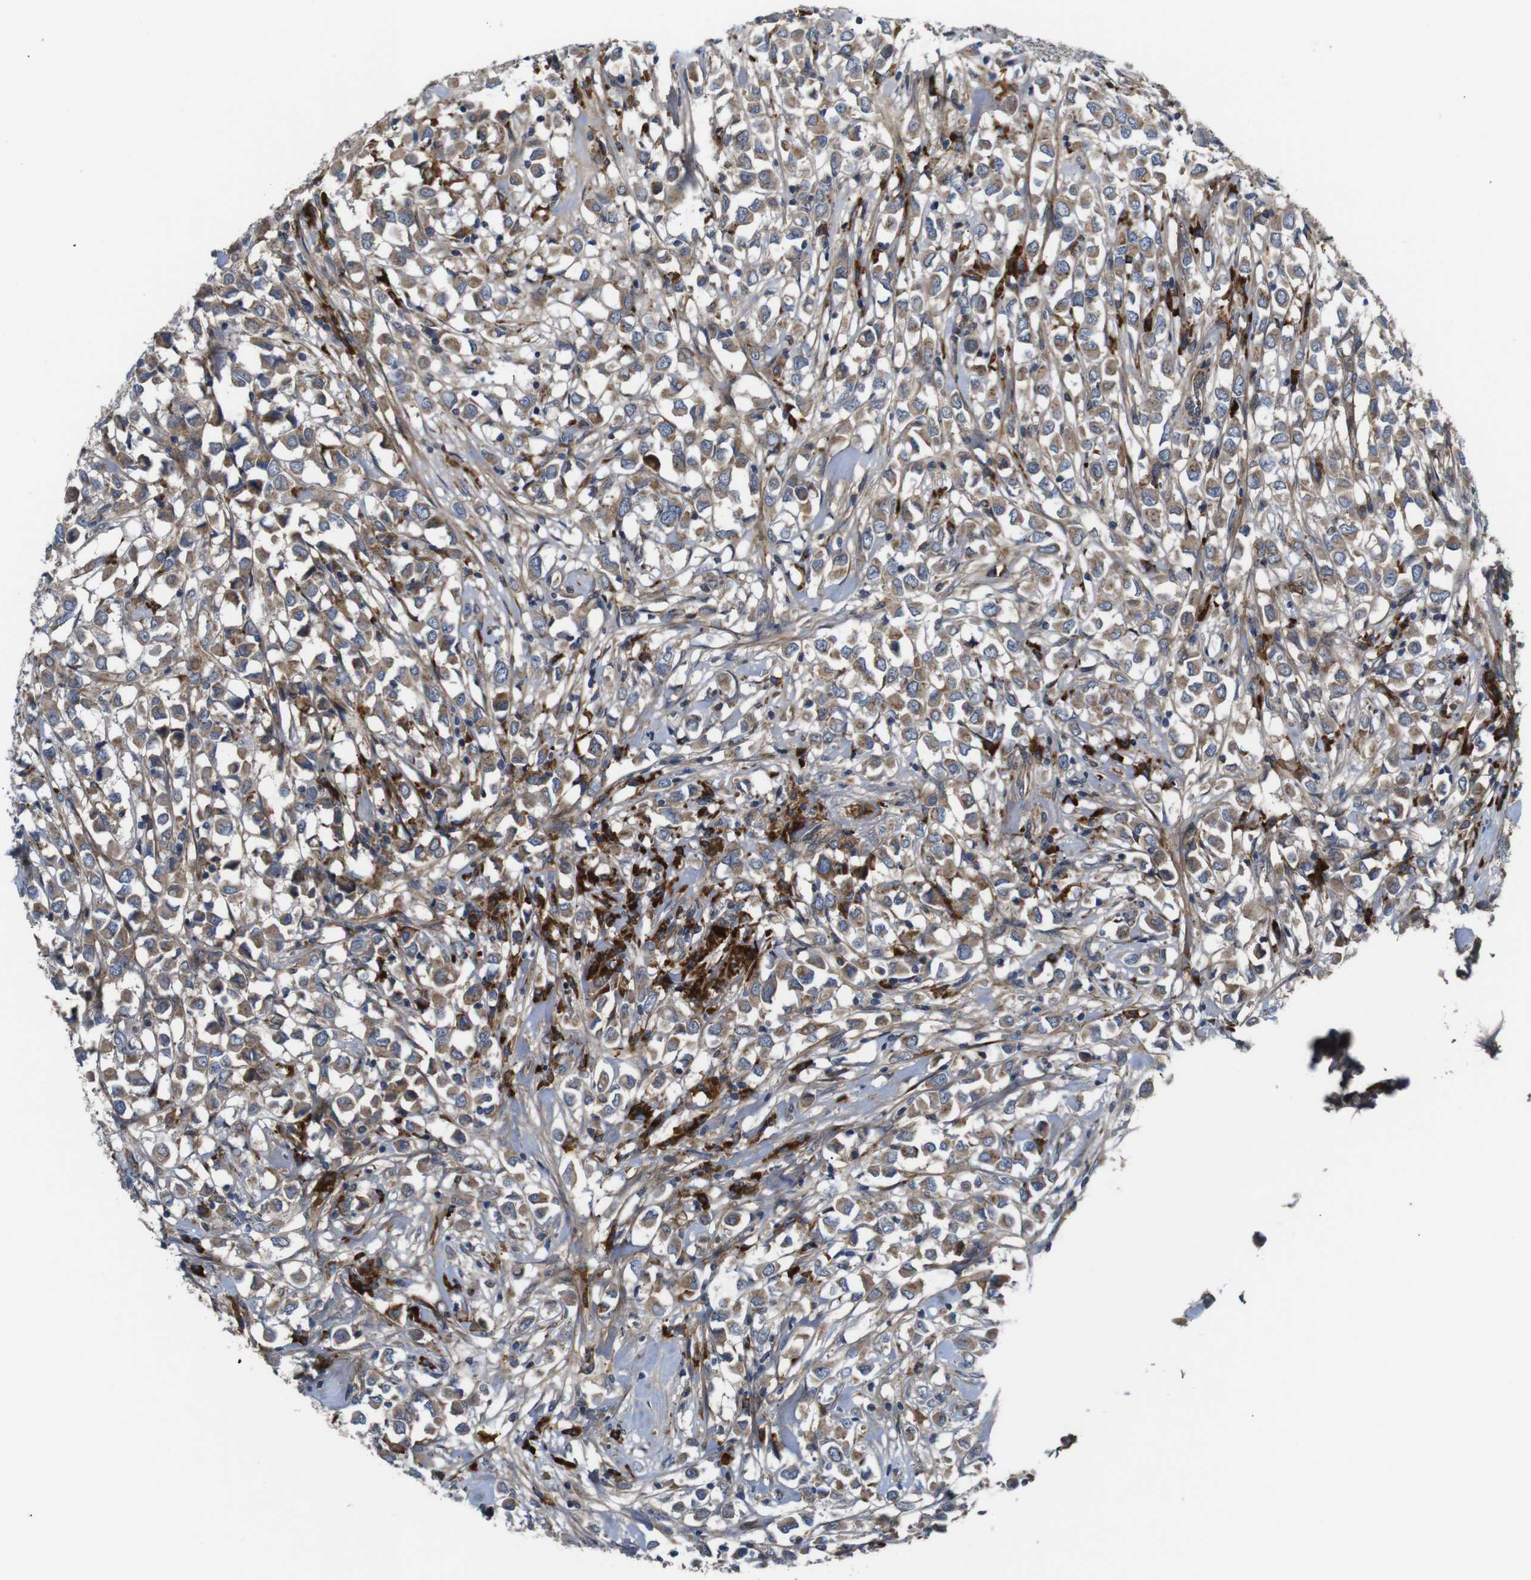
{"staining": {"intensity": "moderate", "quantity": ">75%", "location": "cytoplasmic/membranous"}, "tissue": "breast cancer", "cell_type": "Tumor cells", "image_type": "cancer", "snomed": [{"axis": "morphology", "description": "Duct carcinoma"}, {"axis": "topography", "description": "Breast"}], "caption": "The histopathology image displays staining of breast cancer (invasive ductal carcinoma), revealing moderate cytoplasmic/membranous protein positivity (brown color) within tumor cells.", "gene": "UBE2G2", "patient": {"sex": "female", "age": 61}}